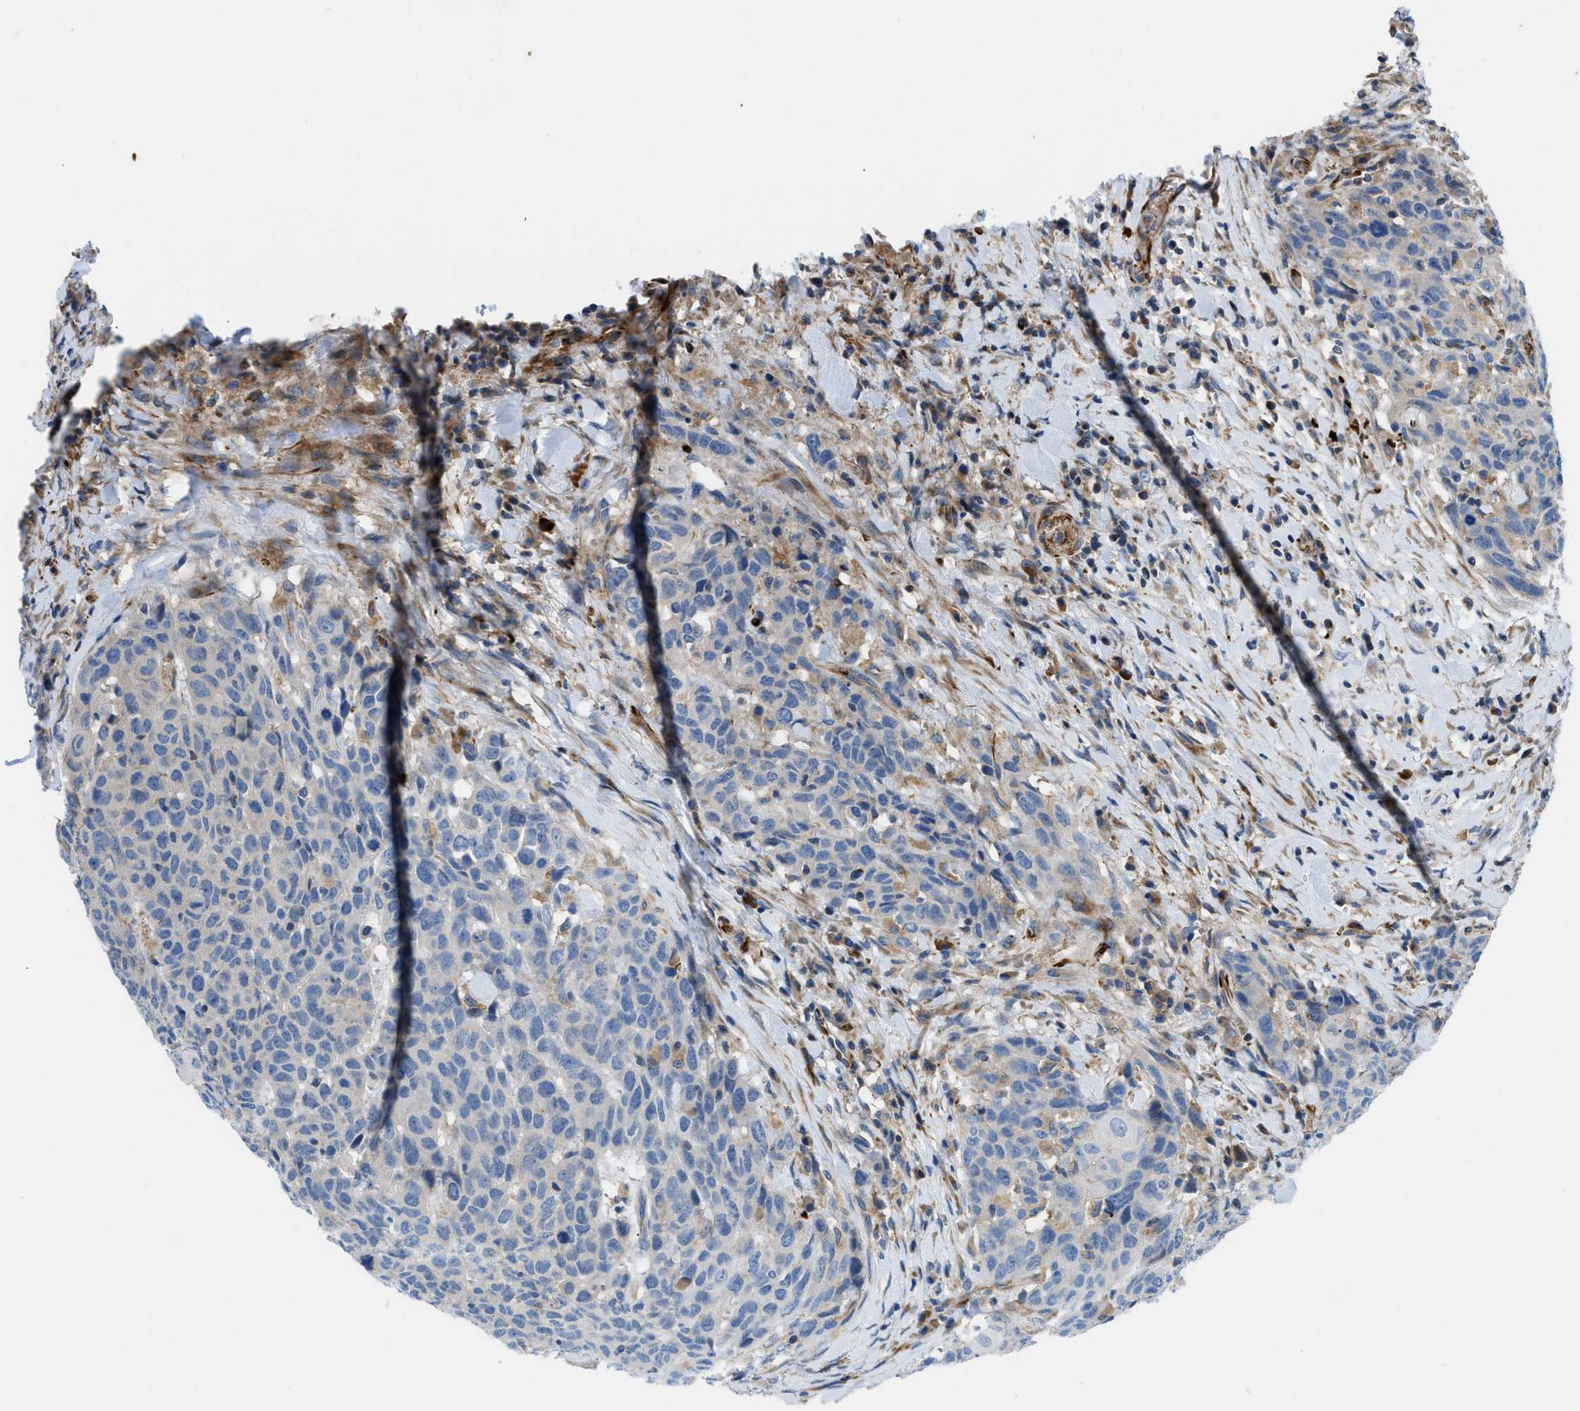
{"staining": {"intensity": "weak", "quantity": "<25%", "location": "cytoplasmic/membranous"}, "tissue": "head and neck cancer", "cell_type": "Tumor cells", "image_type": "cancer", "snomed": [{"axis": "morphology", "description": "Squamous cell carcinoma, NOS"}, {"axis": "topography", "description": "Head-Neck"}], "caption": "A high-resolution image shows immunohistochemistry (IHC) staining of head and neck squamous cell carcinoma, which reveals no significant expression in tumor cells. The staining is performed using DAB (3,3'-diaminobenzidine) brown chromogen with nuclei counter-stained in using hematoxylin.", "gene": "ZNF831", "patient": {"sex": "male", "age": 66}}